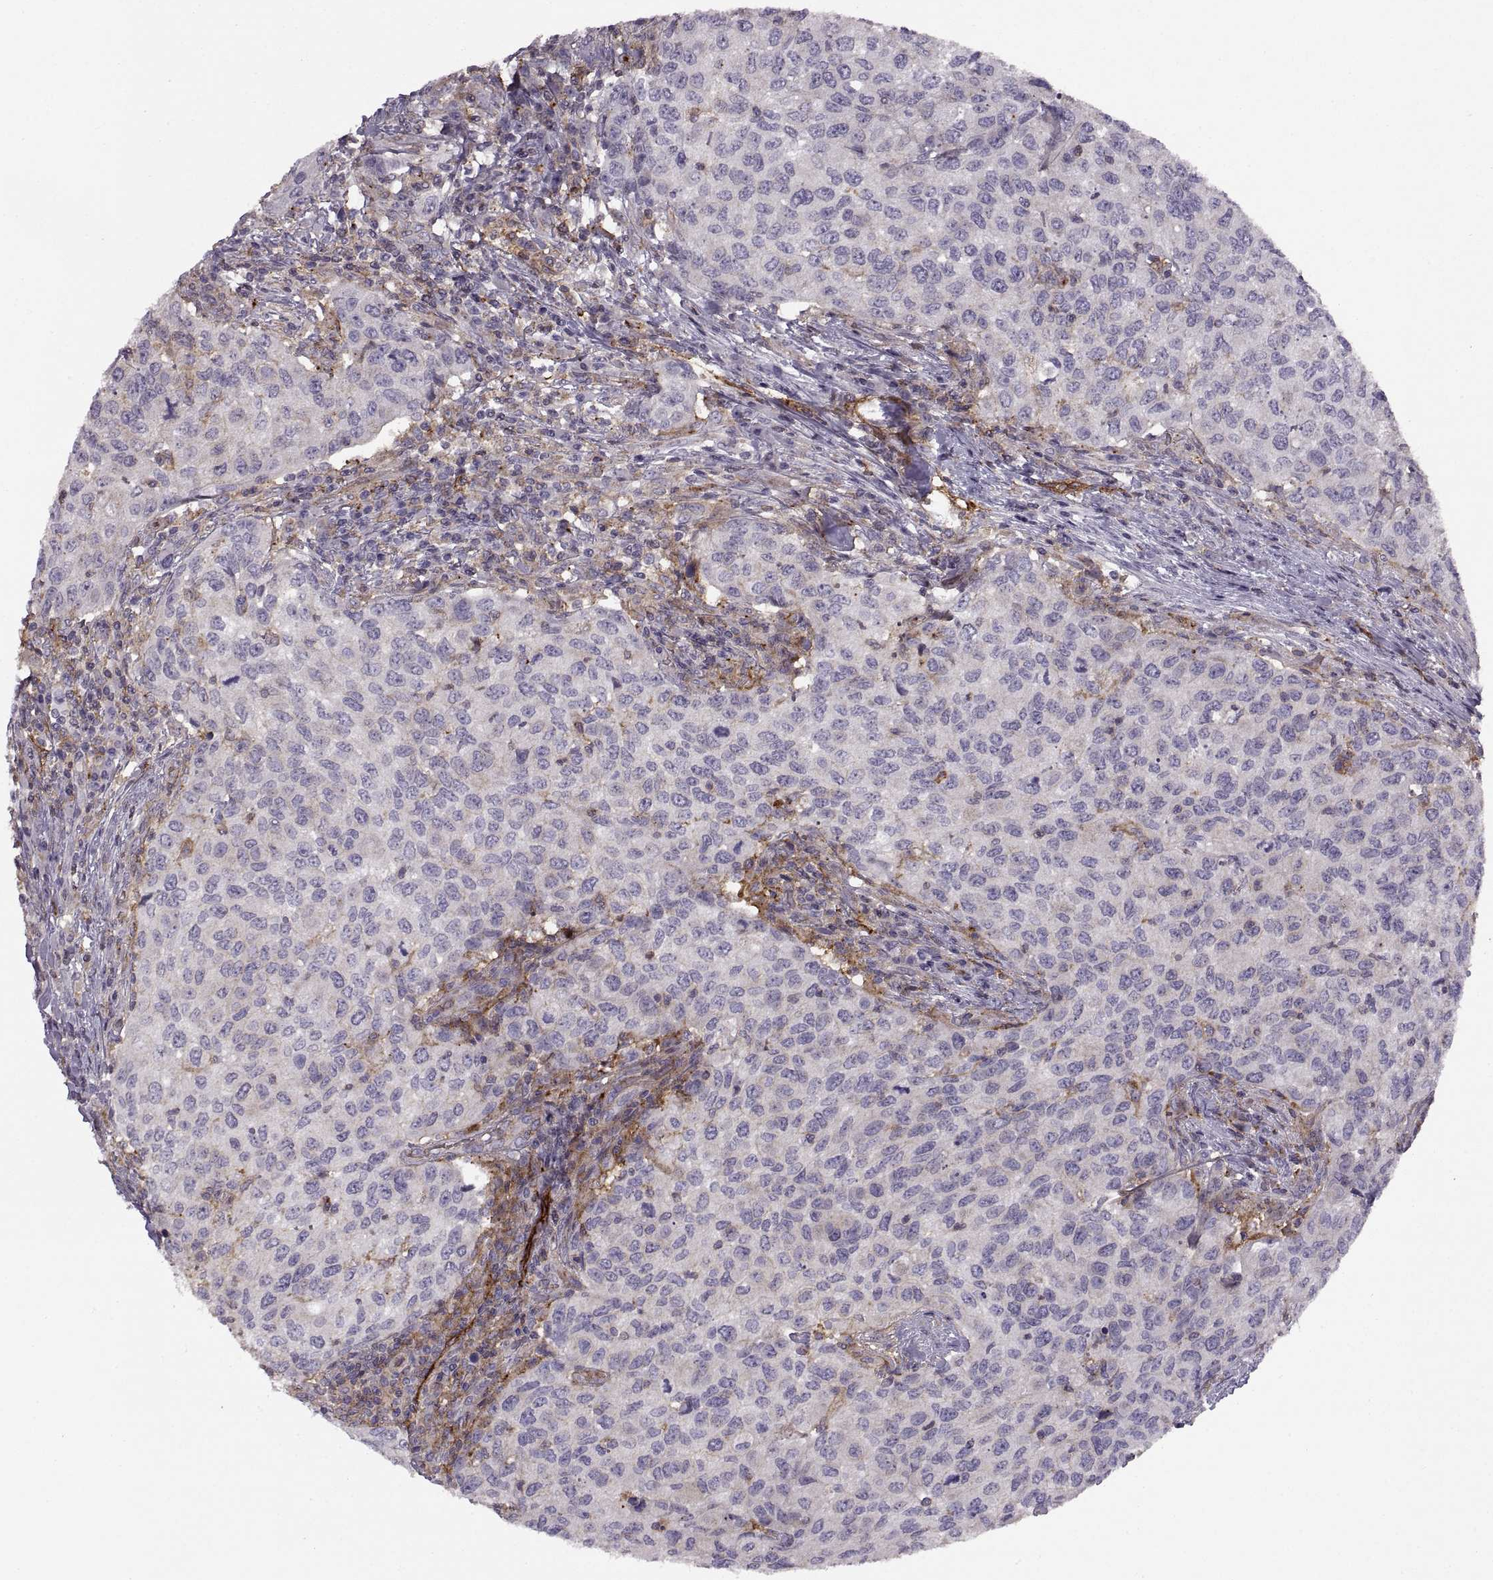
{"staining": {"intensity": "negative", "quantity": "none", "location": "none"}, "tissue": "urothelial cancer", "cell_type": "Tumor cells", "image_type": "cancer", "snomed": [{"axis": "morphology", "description": "Urothelial carcinoma, High grade"}, {"axis": "topography", "description": "Urinary bladder"}], "caption": "The image demonstrates no significant expression in tumor cells of high-grade urothelial carcinoma. The staining is performed using DAB (3,3'-diaminobenzidine) brown chromogen with nuclei counter-stained in using hematoxylin.", "gene": "RALB", "patient": {"sex": "female", "age": 78}}